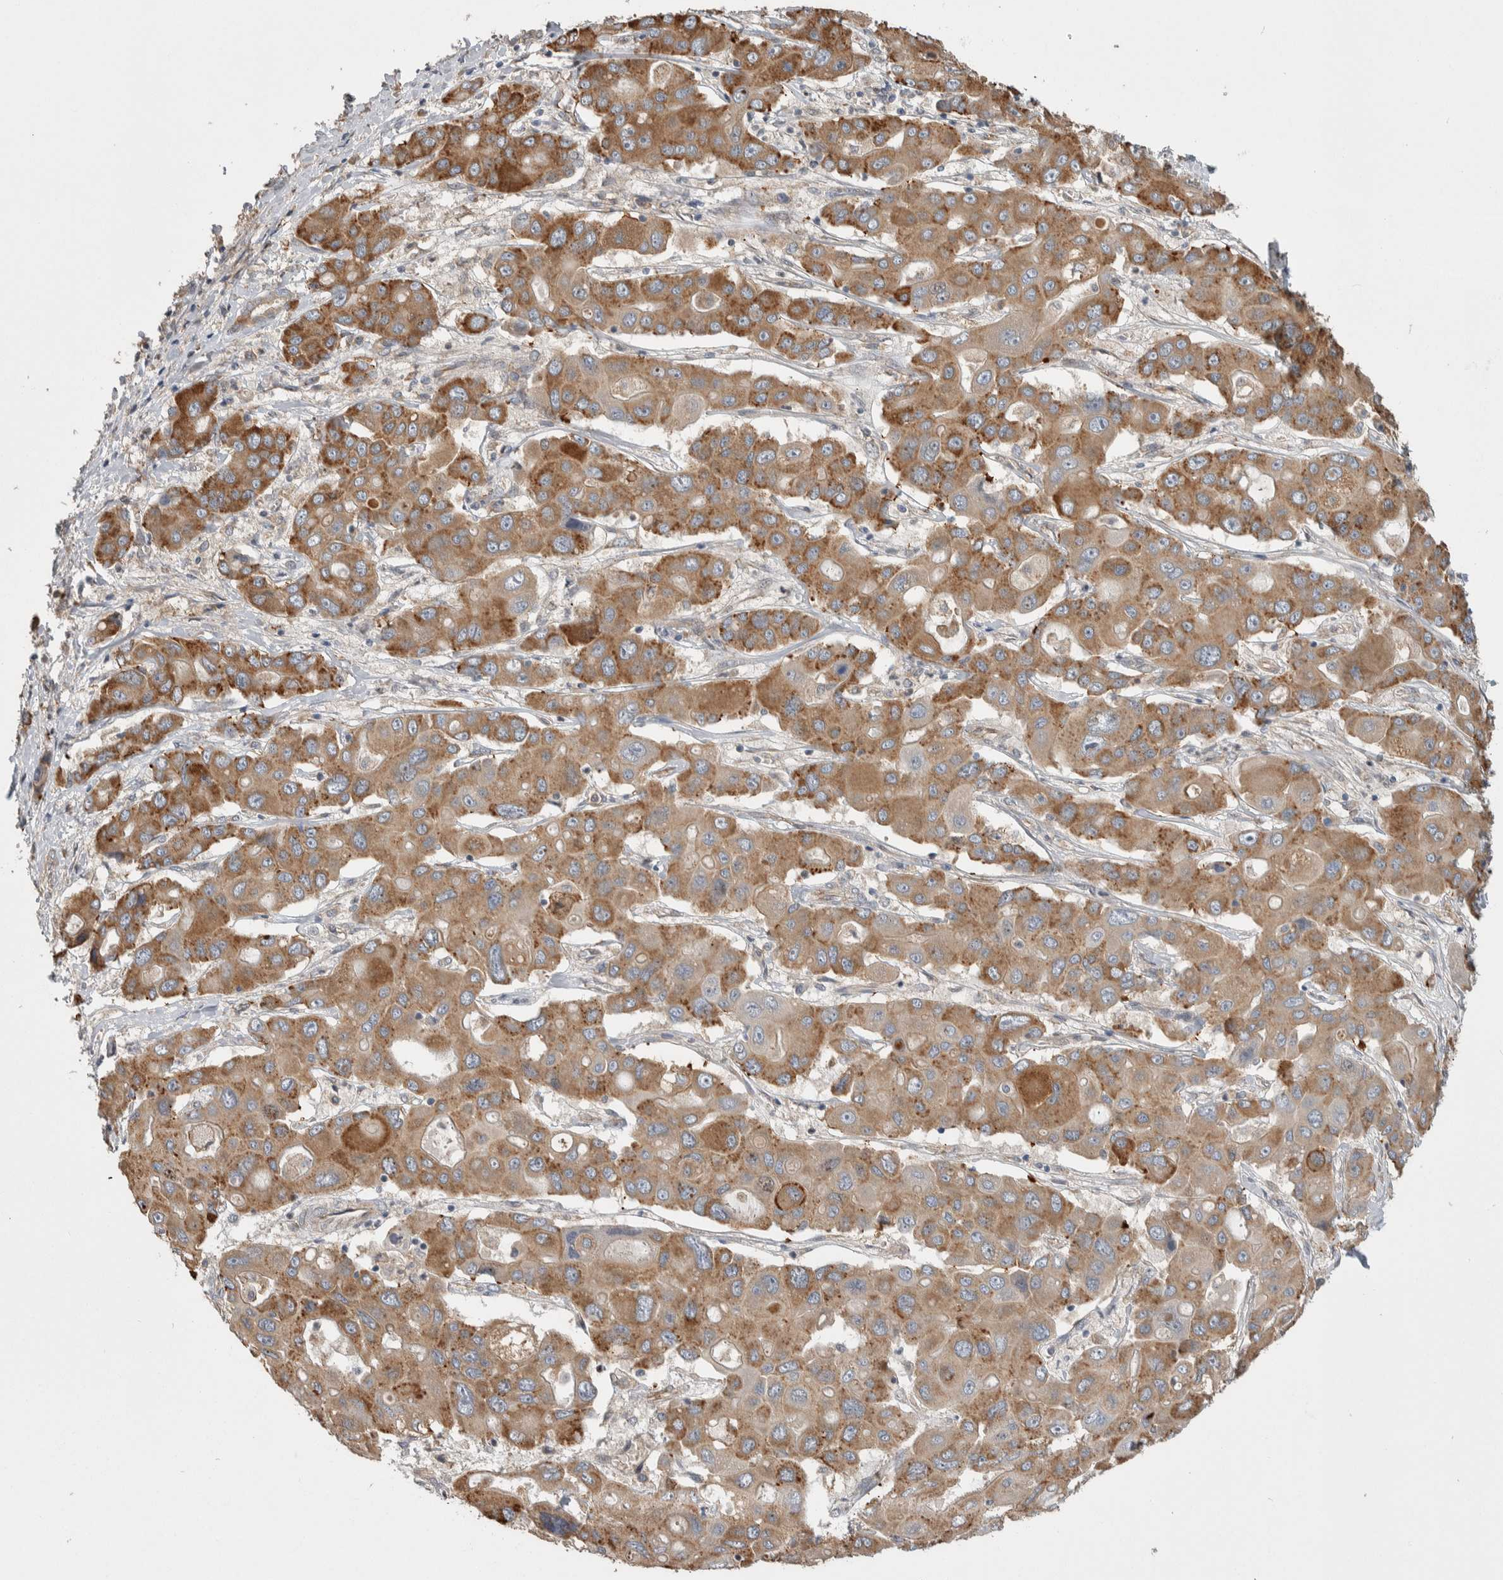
{"staining": {"intensity": "moderate", "quantity": ">75%", "location": "cytoplasmic/membranous"}, "tissue": "liver cancer", "cell_type": "Tumor cells", "image_type": "cancer", "snomed": [{"axis": "morphology", "description": "Cholangiocarcinoma"}, {"axis": "topography", "description": "Liver"}], "caption": "Liver cancer stained for a protein (brown) displays moderate cytoplasmic/membranous positive positivity in about >75% of tumor cells.", "gene": "PRDM4", "patient": {"sex": "male", "age": 67}}